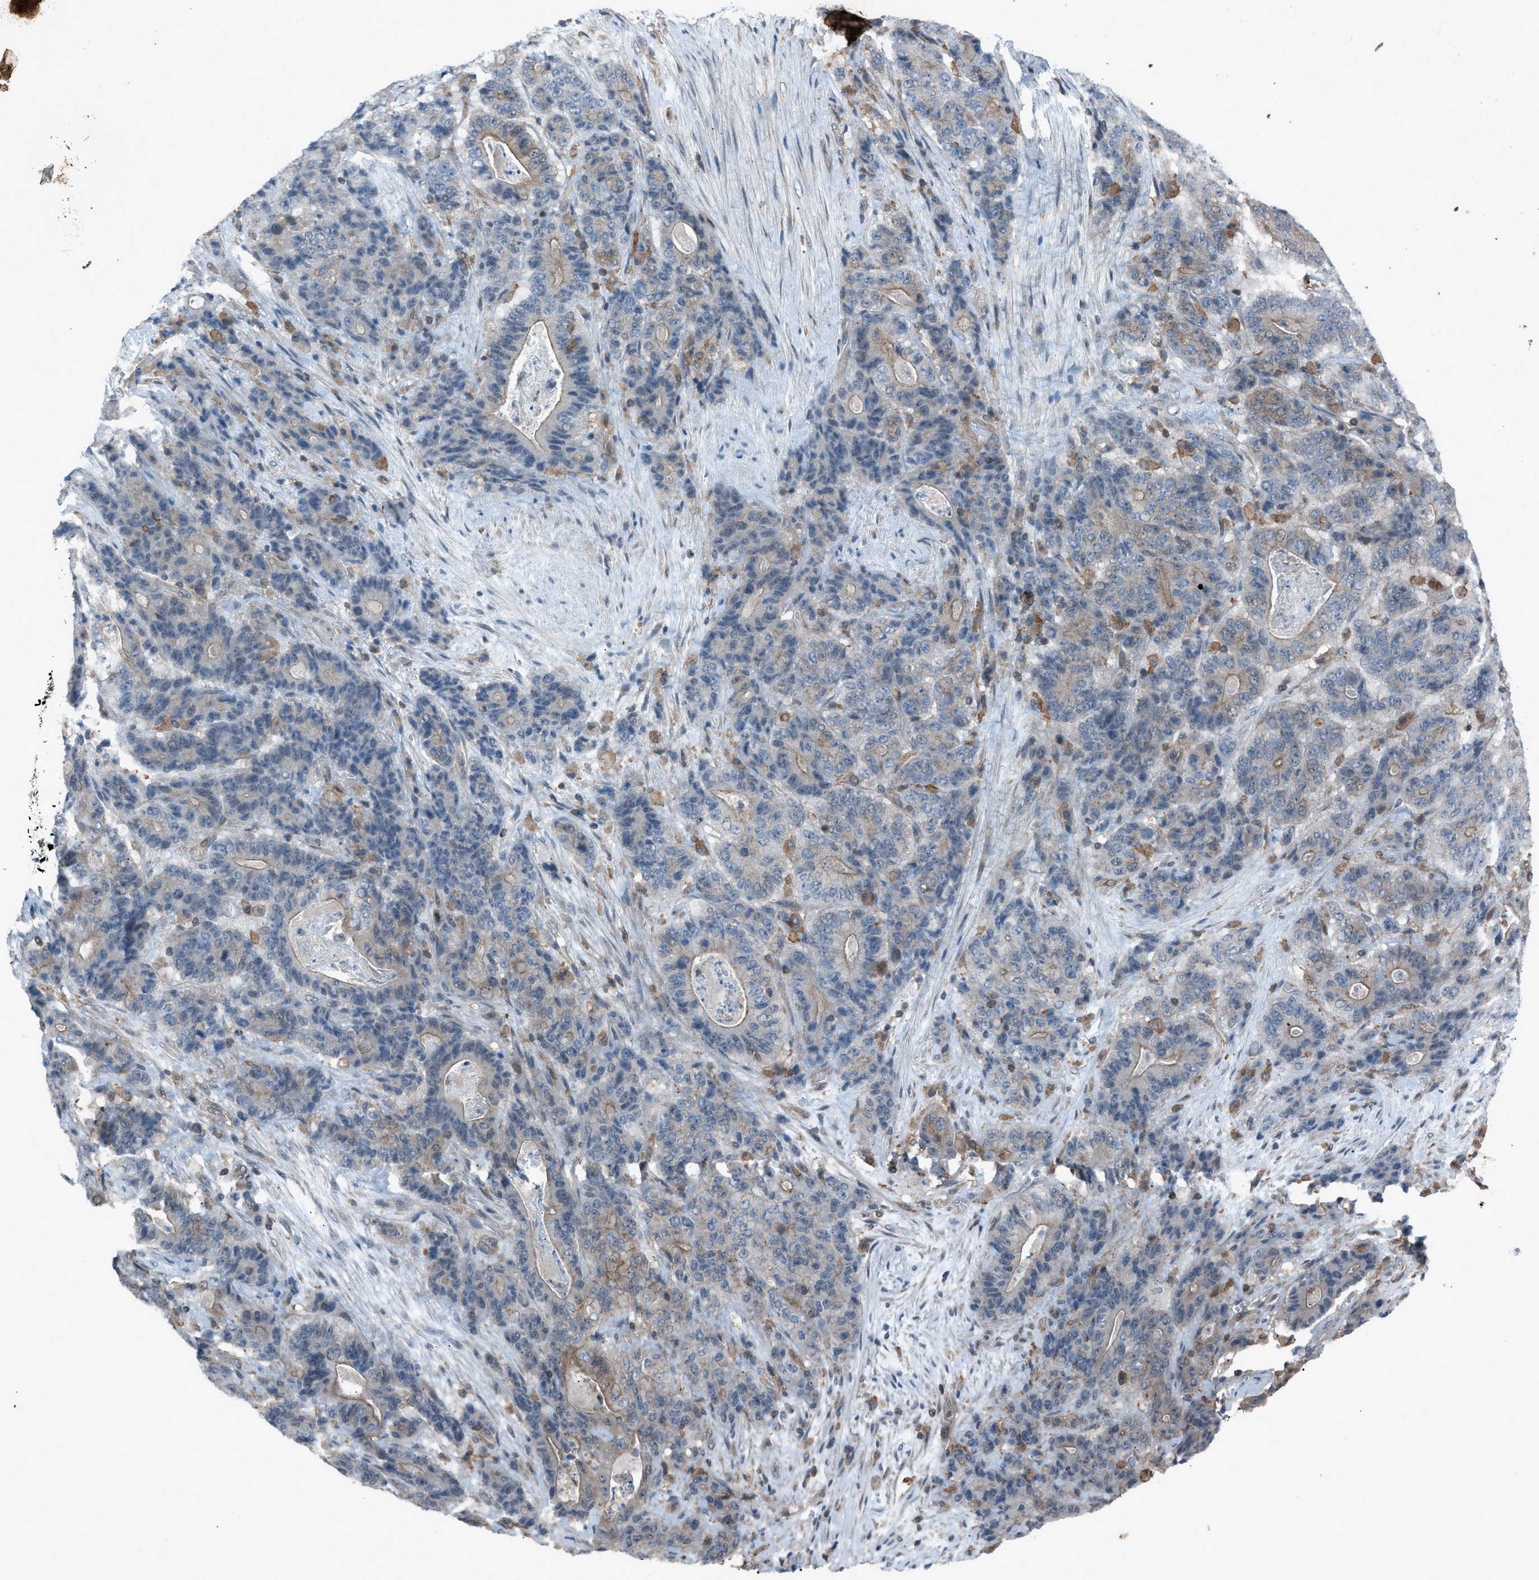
{"staining": {"intensity": "moderate", "quantity": "<25%", "location": "cytoplasmic/membranous"}, "tissue": "stomach cancer", "cell_type": "Tumor cells", "image_type": "cancer", "snomed": [{"axis": "morphology", "description": "Adenocarcinoma, NOS"}, {"axis": "topography", "description": "Stomach"}], "caption": "Human stomach cancer (adenocarcinoma) stained with a brown dye reveals moderate cytoplasmic/membranous positive positivity in approximately <25% of tumor cells.", "gene": "DYRK1A", "patient": {"sex": "female", "age": 73}}